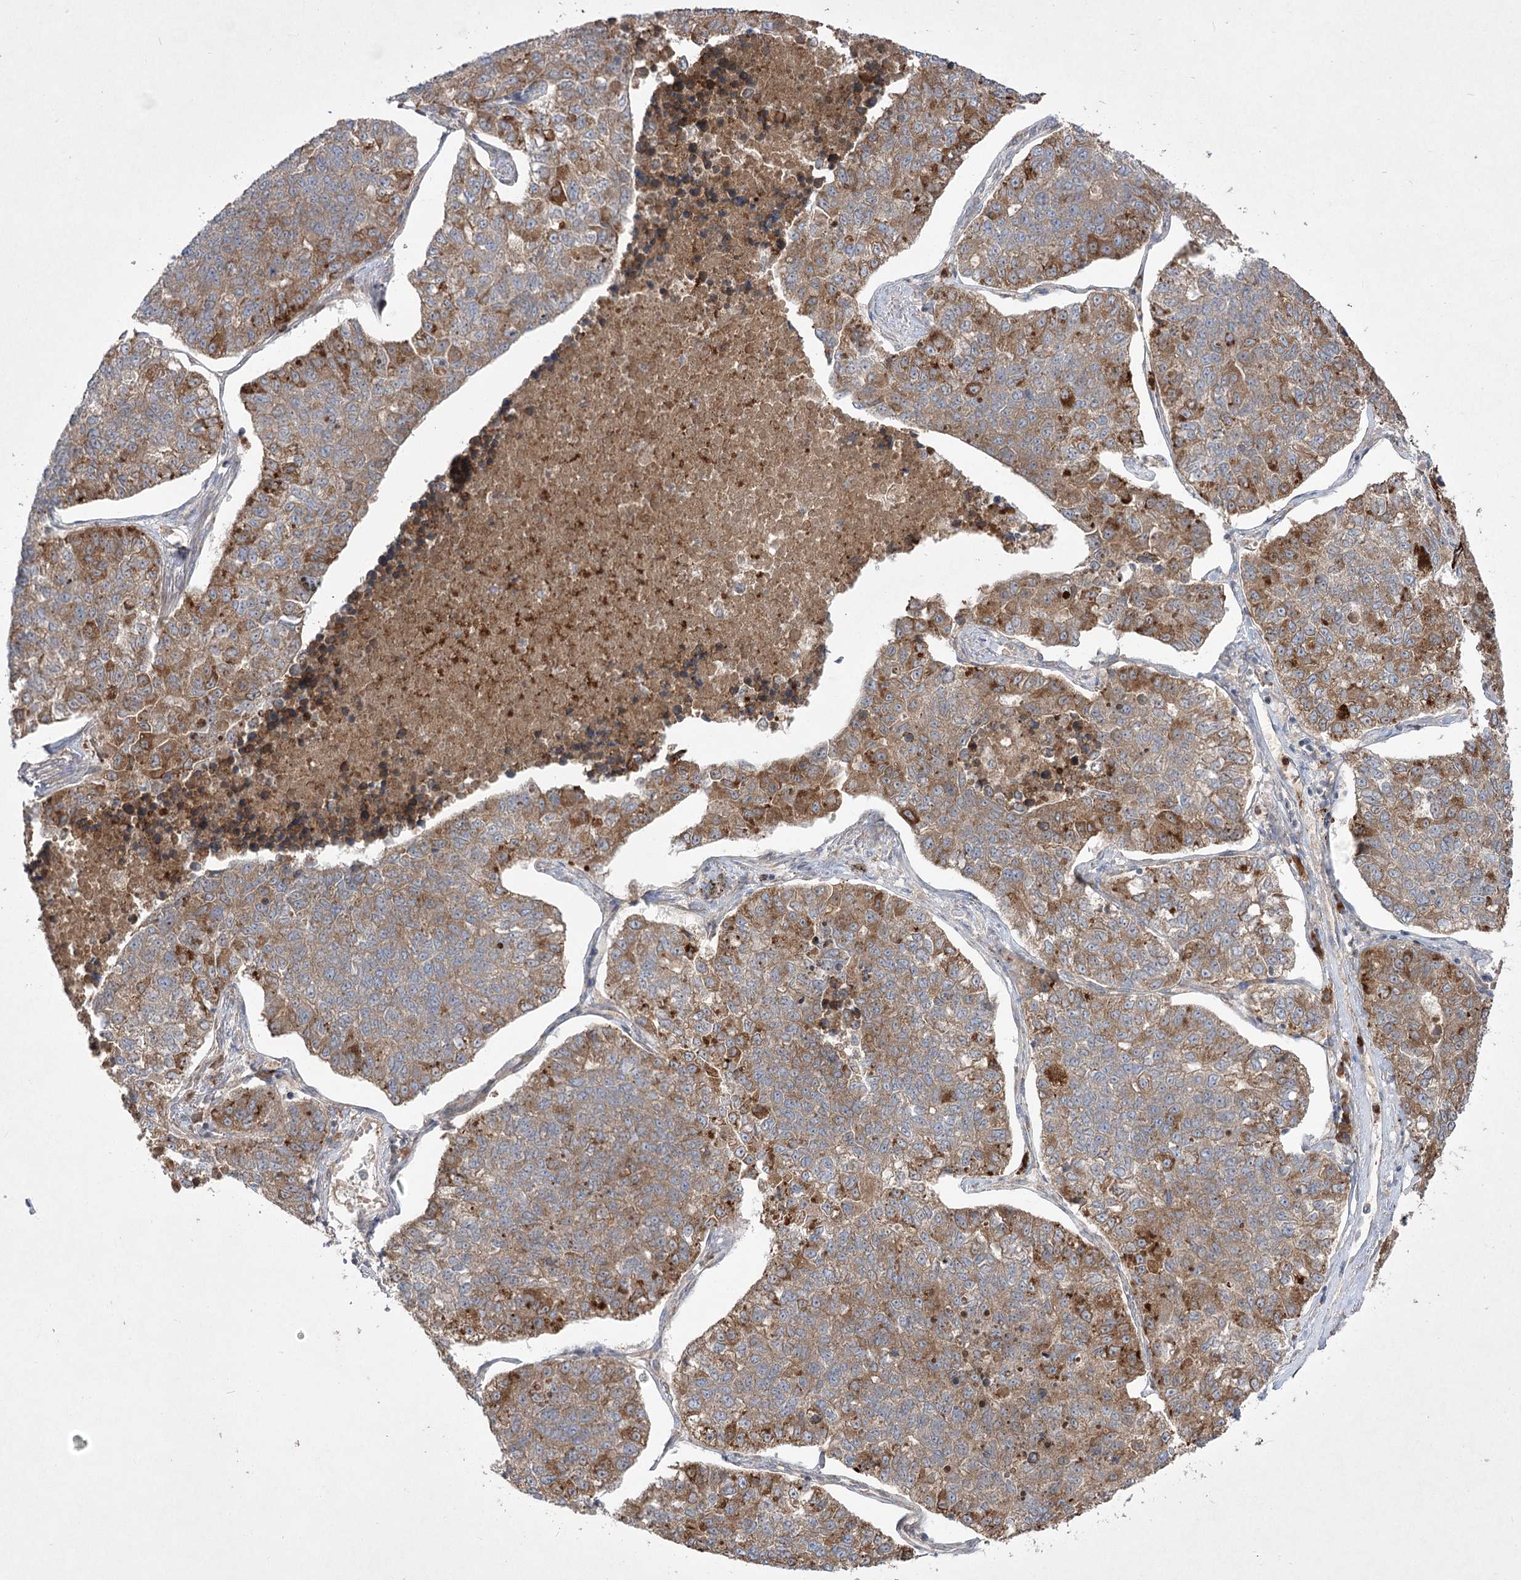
{"staining": {"intensity": "moderate", "quantity": ">75%", "location": "cytoplasmic/membranous"}, "tissue": "lung cancer", "cell_type": "Tumor cells", "image_type": "cancer", "snomed": [{"axis": "morphology", "description": "Adenocarcinoma, NOS"}, {"axis": "topography", "description": "Lung"}], "caption": "High-magnification brightfield microscopy of lung adenocarcinoma stained with DAB (3,3'-diaminobenzidine) (brown) and counterstained with hematoxylin (blue). tumor cells exhibit moderate cytoplasmic/membranous positivity is seen in about>75% of cells. The staining was performed using DAB (3,3'-diaminobenzidine) to visualize the protein expression in brown, while the nuclei were stained in blue with hematoxylin (Magnification: 20x).", "gene": "PLEKHA5", "patient": {"sex": "male", "age": 49}}